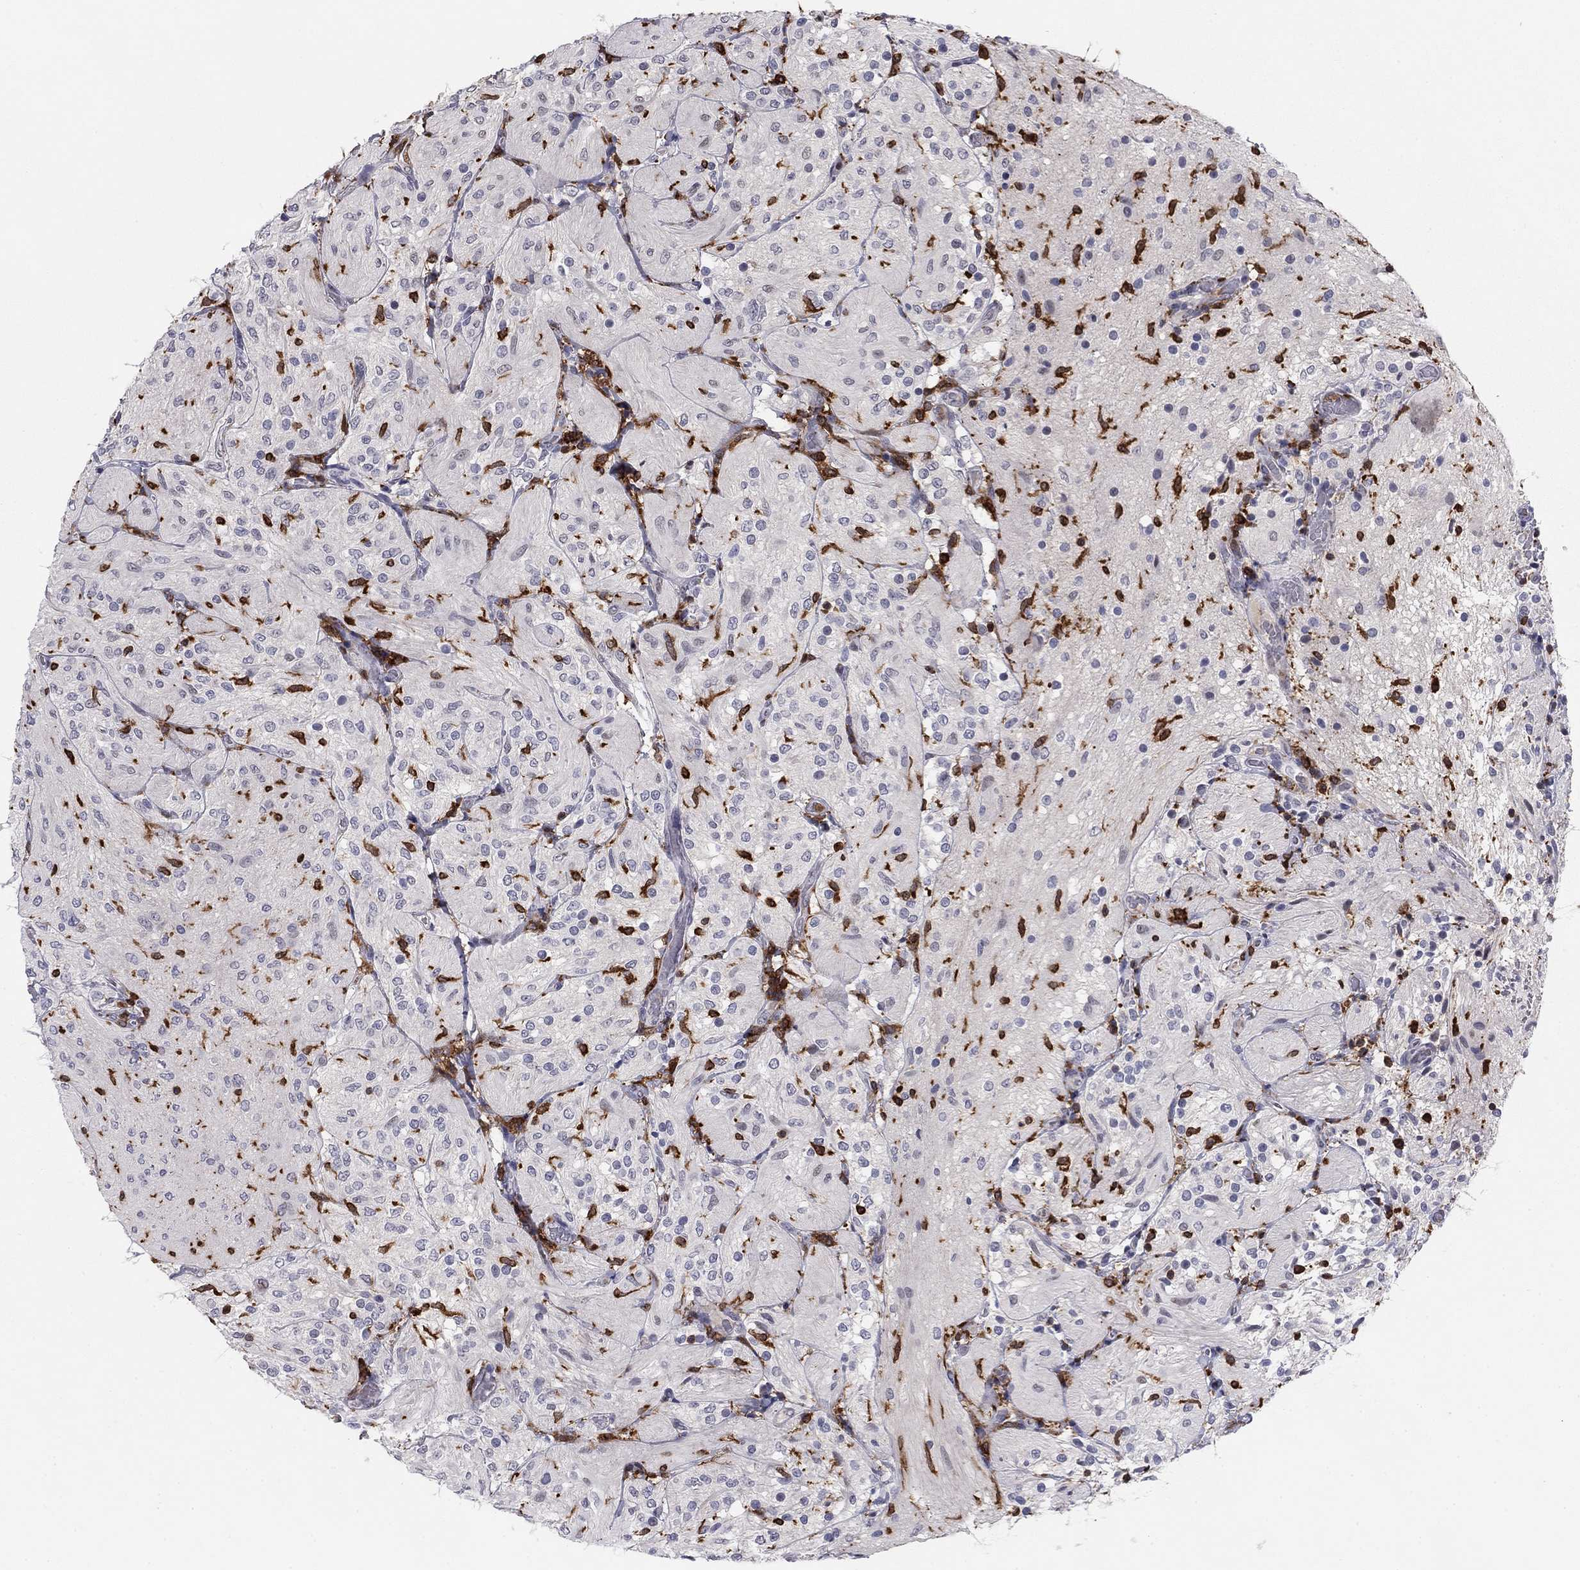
{"staining": {"intensity": "negative", "quantity": "none", "location": "none"}, "tissue": "glioma", "cell_type": "Tumor cells", "image_type": "cancer", "snomed": [{"axis": "morphology", "description": "Glioma, malignant, Low grade"}, {"axis": "topography", "description": "Brain"}], "caption": "This is a micrograph of immunohistochemistry (IHC) staining of glioma, which shows no positivity in tumor cells.", "gene": "PLCB2", "patient": {"sex": "male", "age": 3}}